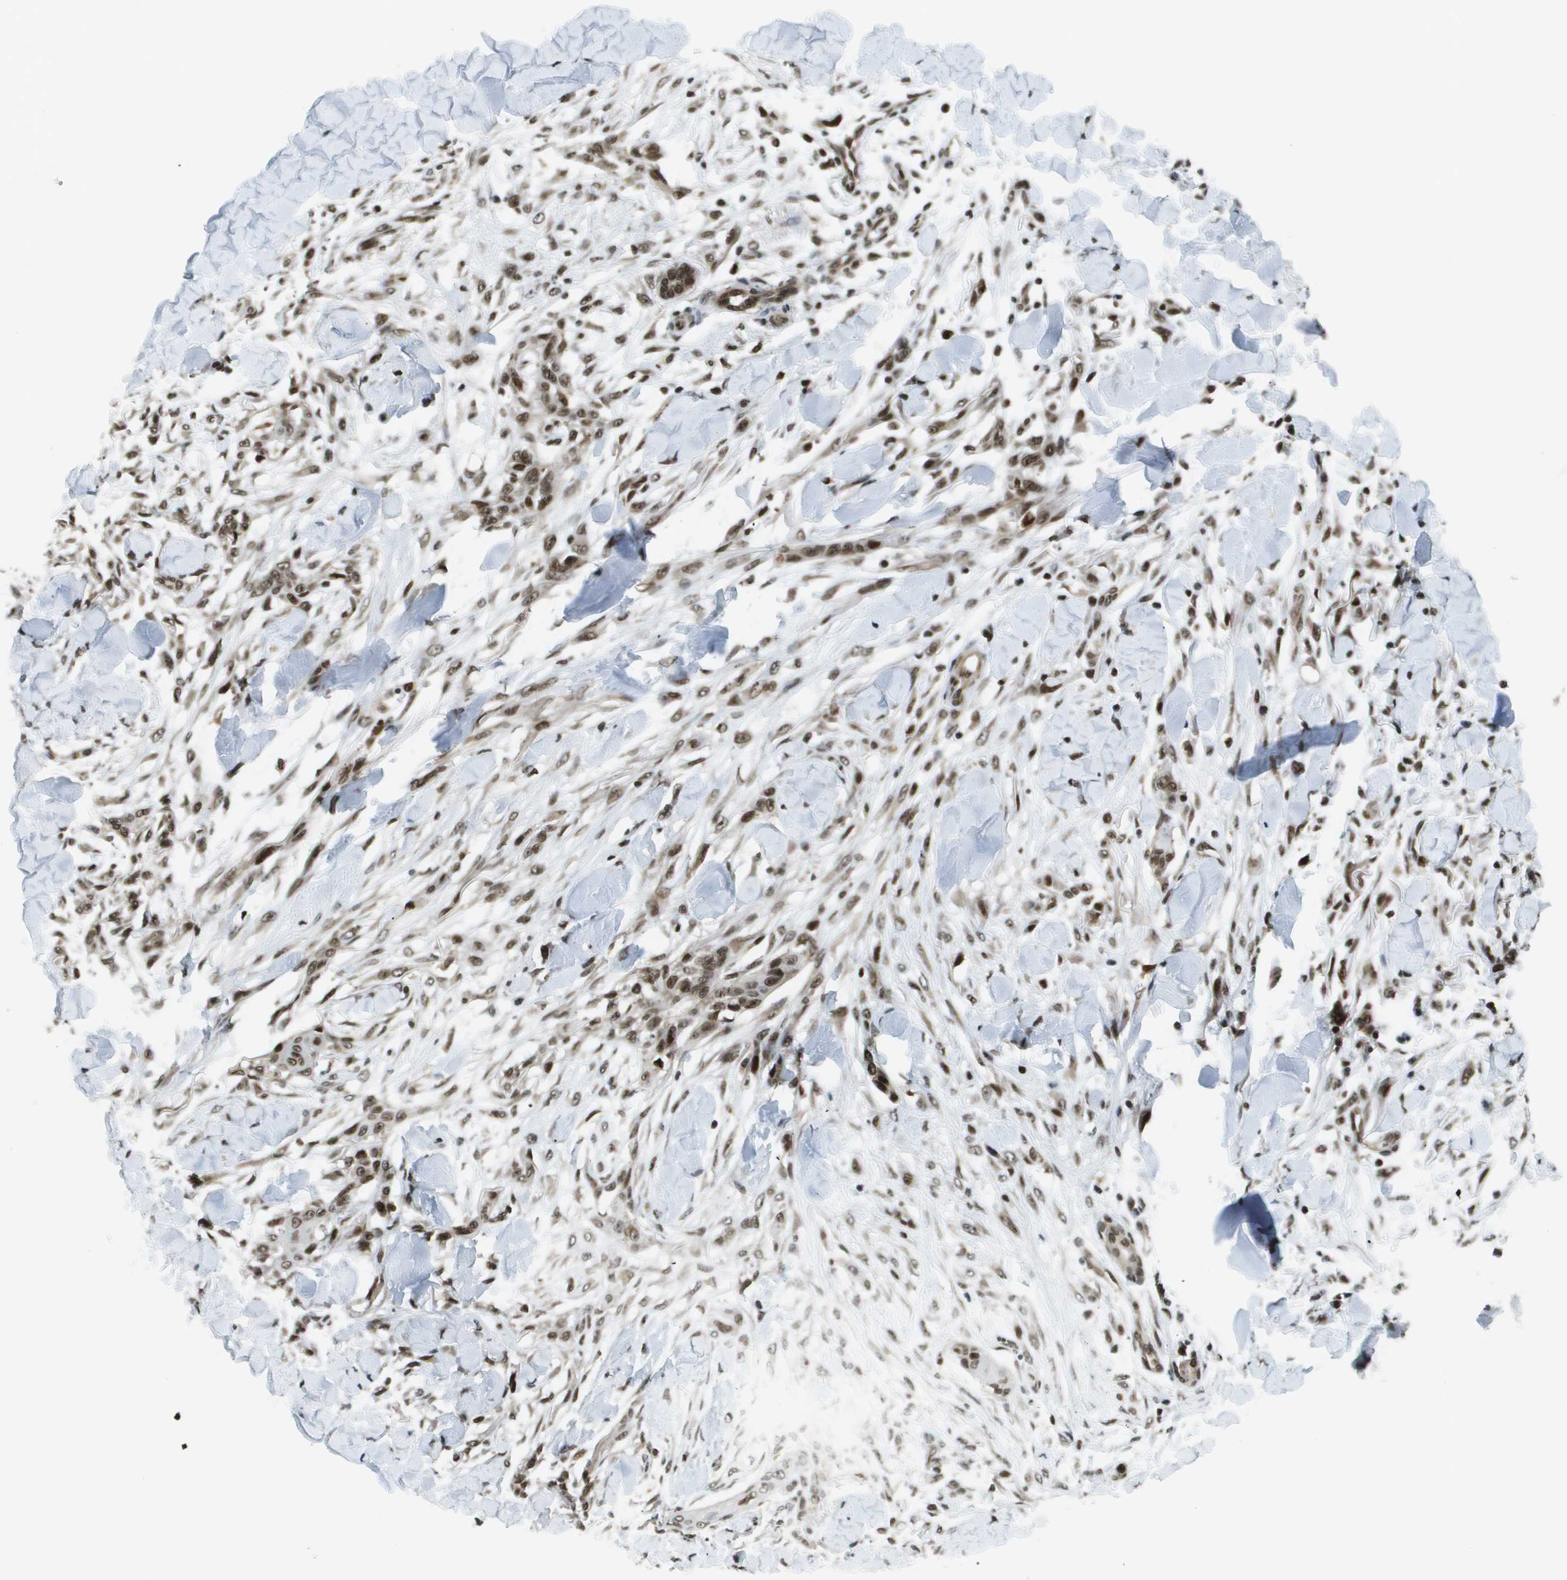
{"staining": {"intensity": "moderate", "quantity": ">75%", "location": "nuclear"}, "tissue": "skin cancer", "cell_type": "Tumor cells", "image_type": "cancer", "snomed": [{"axis": "morphology", "description": "Normal tissue, NOS"}, {"axis": "morphology", "description": "Squamous cell carcinoma, NOS"}, {"axis": "topography", "description": "Skin"}], "caption": "Skin squamous cell carcinoma stained with immunohistochemistry (IHC) demonstrates moderate nuclear staining in approximately >75% of tumor cells. The staining is performed using DAB brown chromogen to label protein expression. The nuclei are counter-stained blue using hematoxylin.", "gene": "RECQL4", "patient": {"sex": "female", "age": 59}}